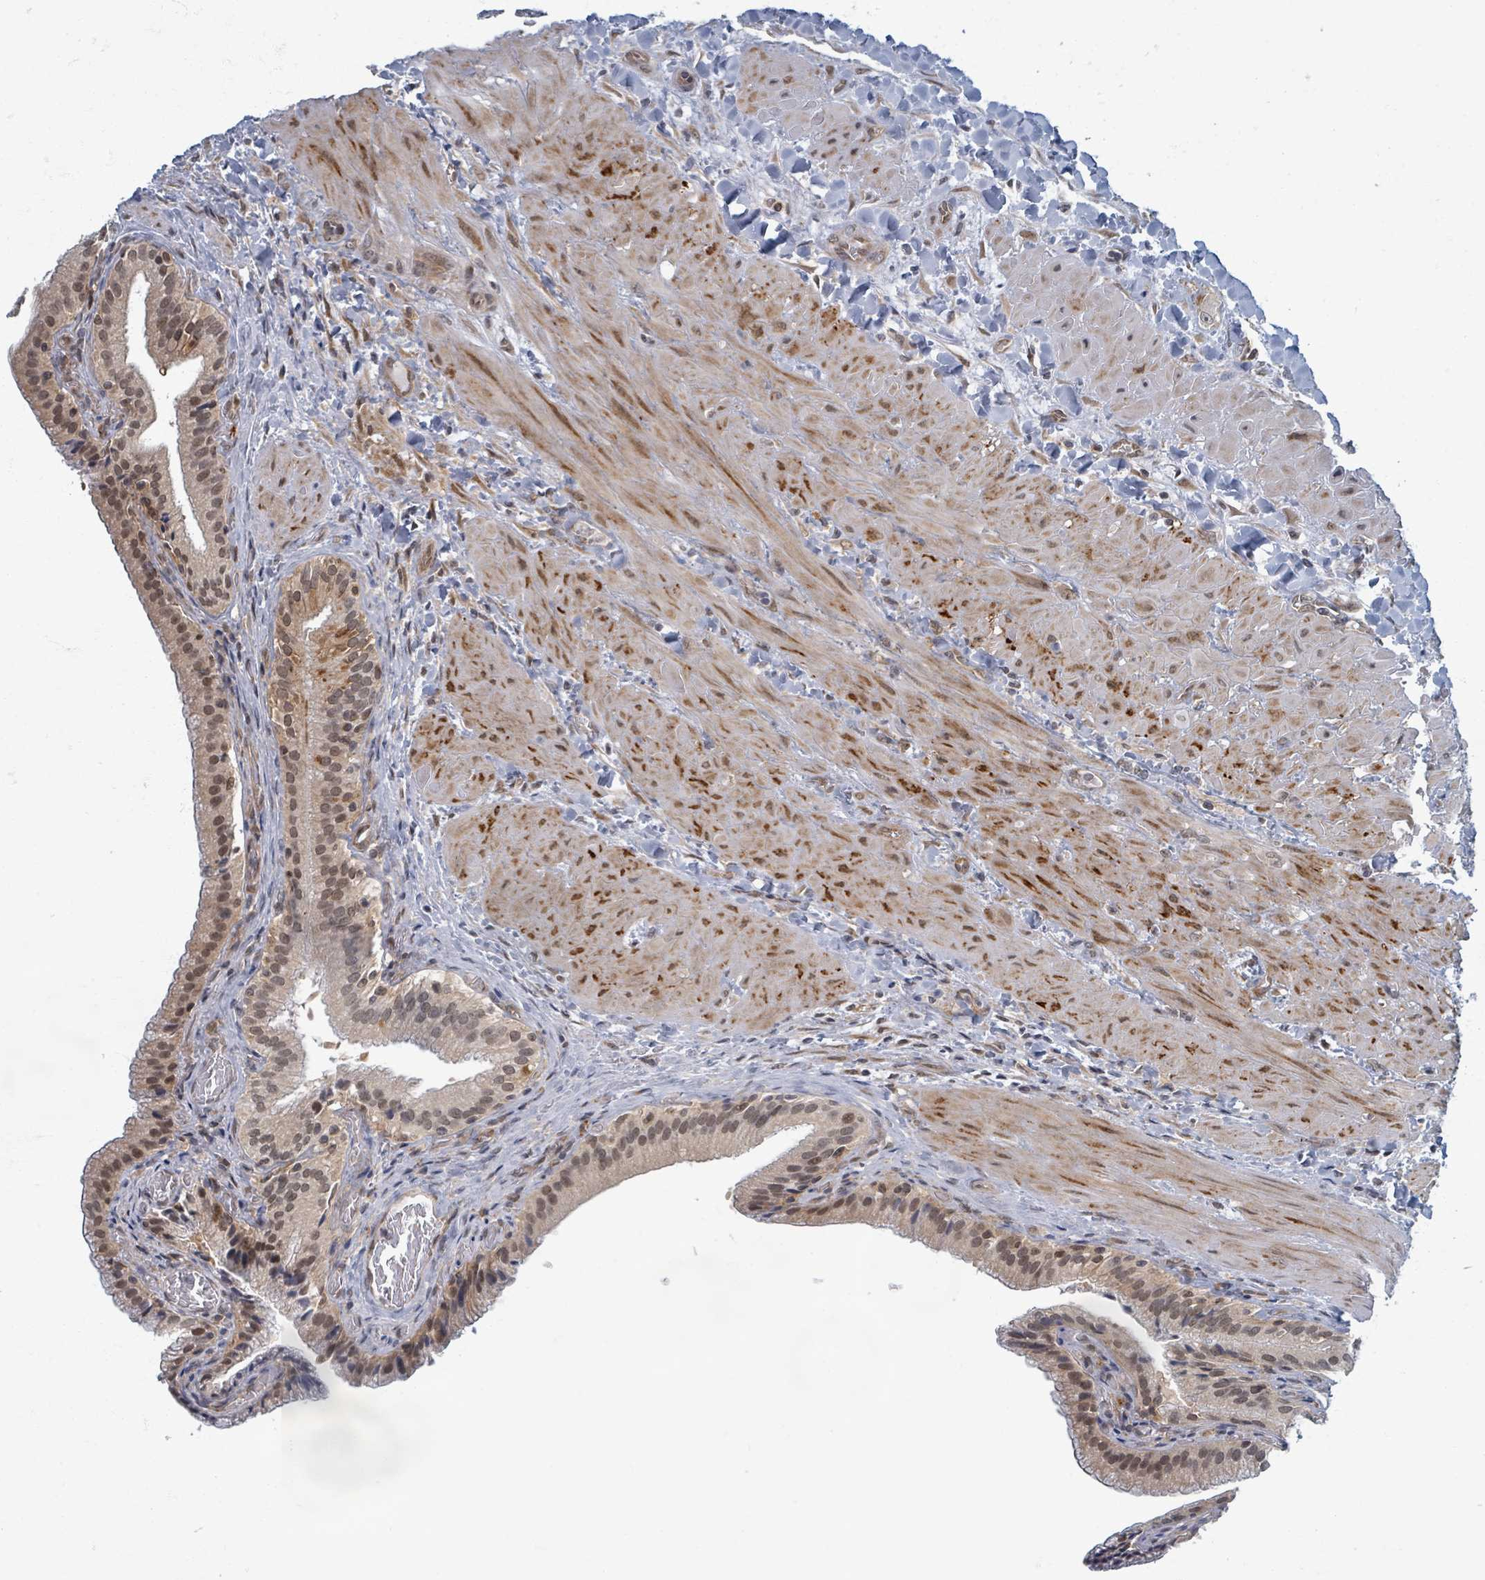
{"staining": {"intensity": "moderate", "quantity": ">75%", "location": "cytoplasmic/membranous,nuclear"}, "tissue": "gallbladder", "cell_type": "Glandular cells", "image_type": "normal", "snomed": [{"axis": "morphology", "description": "Normal tissue, NOS"}, {"axis": "topography", "description": "Gallbladder"}], "caption": "Gallbladder stained for a protein reveals moderate cytoplasmic/membranous,nuclear positivity in glandular cells. (Stains: DAB (3,3'-diaminobenzidine) in brown, nuclei in blue, Microscopy: brightfield microscopy at high magnification).", "gene": "INTS15", "patient": {"sex": "male", "age": 24}}